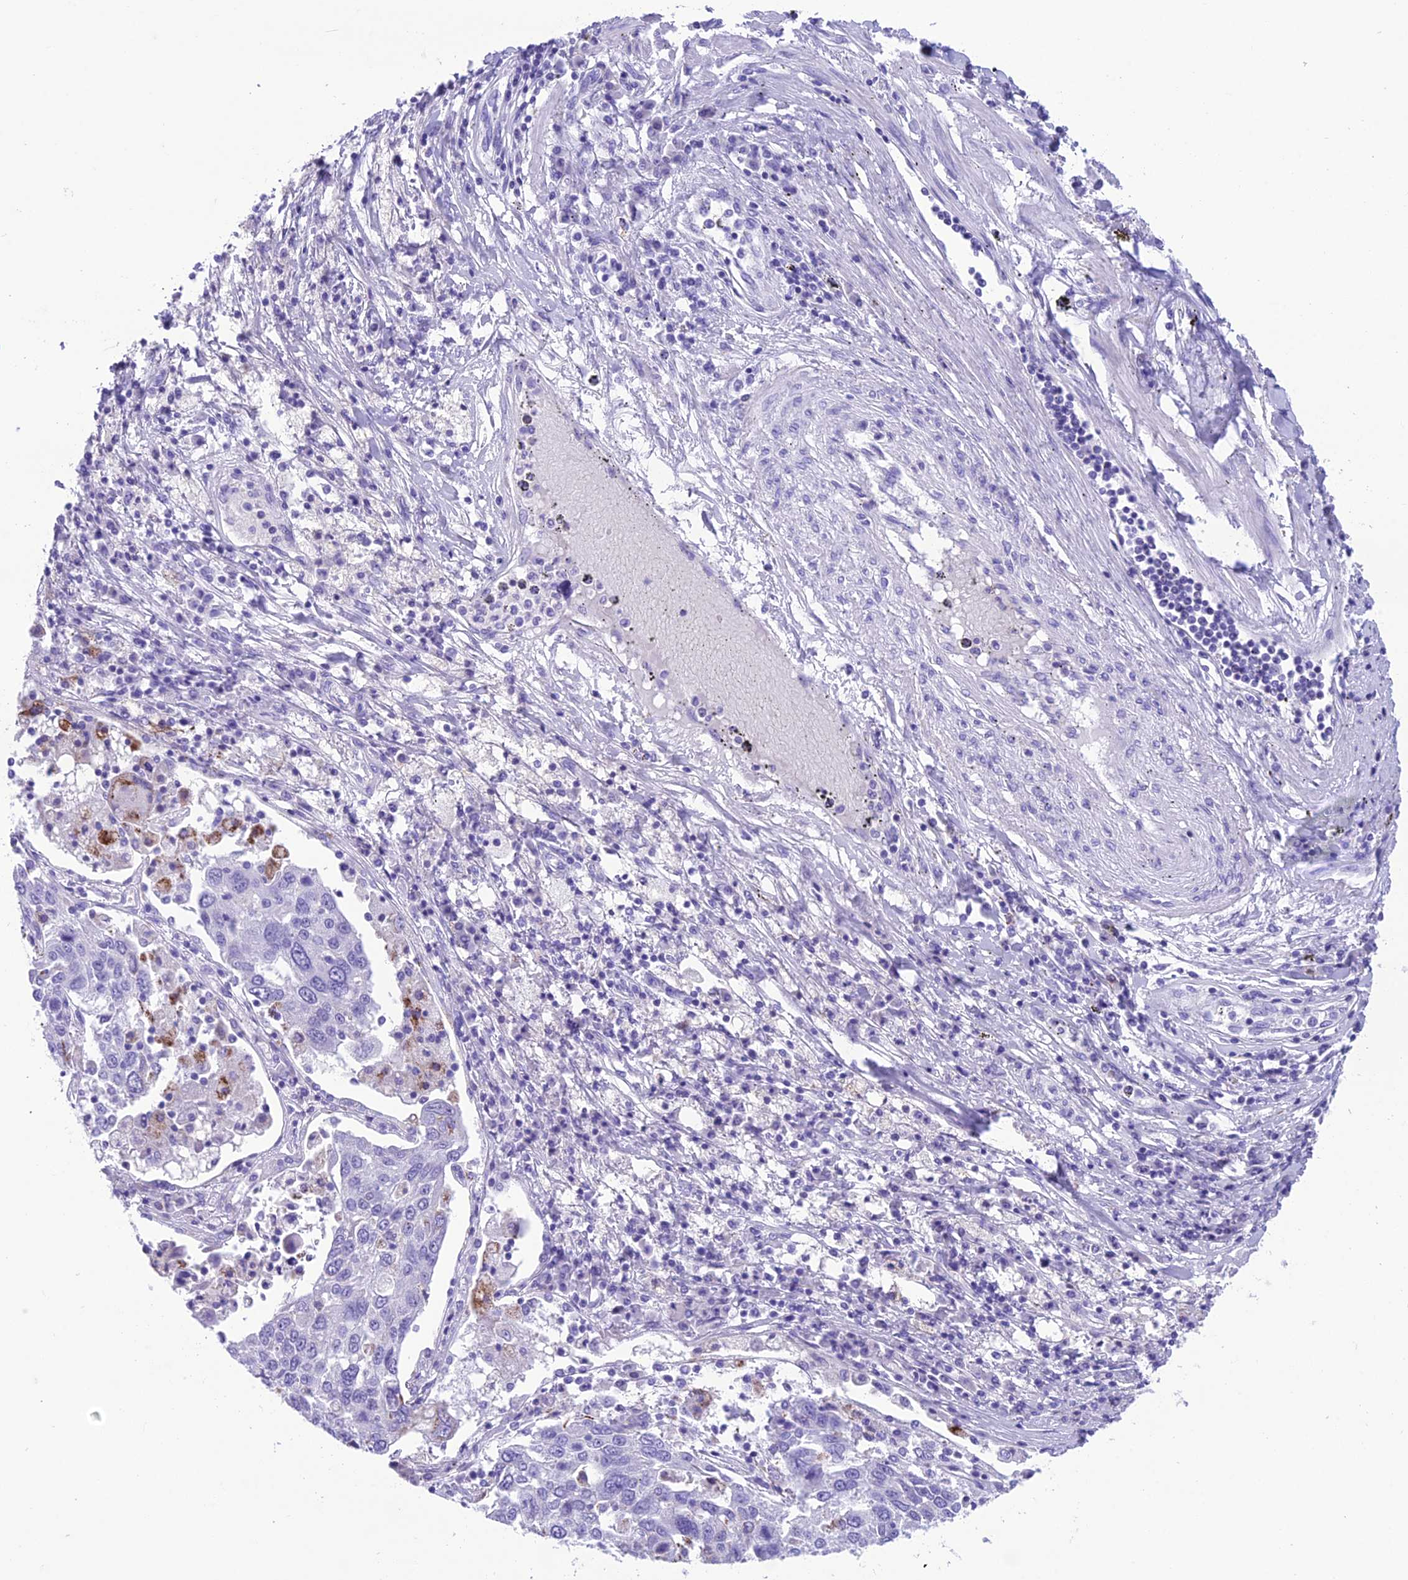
{"staining": {"intensity": "strong", "quantity": "<25%", "location": "cytoplasmic/membranous"}, "tissue": "lung cancer", "cell_type": "Tumor cells", "image_type": "cancer", "snomed": [{"axis": "morphology", "description": "Squamous cell carcinoma, NOS"}, {"axis": "topography", "description": "Lung"}], "caption": "IHC photomicrograph of neoplastic tissue: lung cancer (squamous cell carcinoma) stained using immunohistochemistry (IHC) displays medium levels of strong protein expression localized specifically in the cytoplasmic/membranous of tumor cells, appearing as a cytoplasmic/membranous brown color.", "gene": "TRAM1L1", "patient": {"sex": "male", "age": 65}}